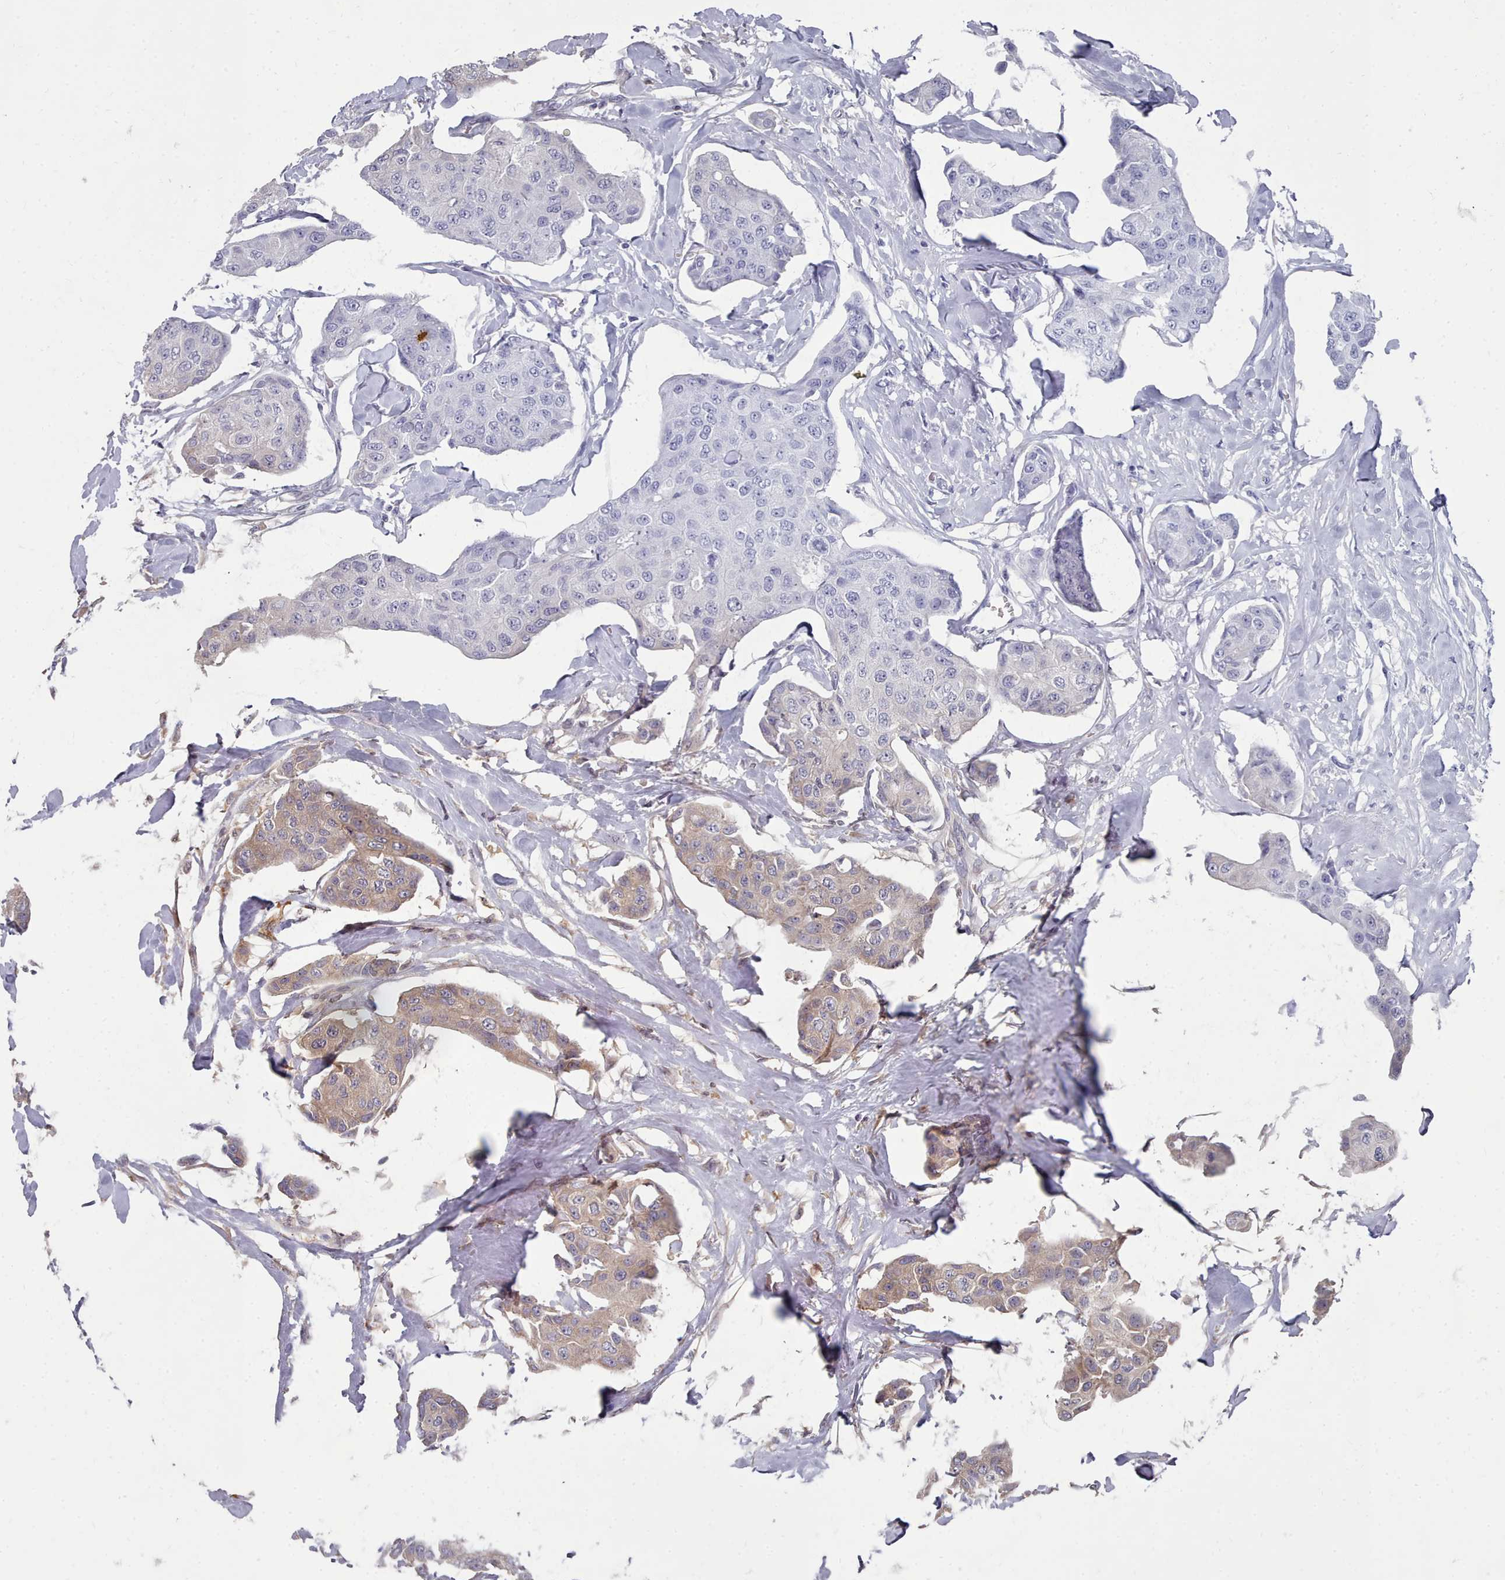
{"staining": {"intensity": "weak", "quantity": "<25%", "location": "cytoplasmic/membranous"}, "tissue": "breast cancer", "cell_type": "Tumor cells", "image_type": "cancer", "snomed": [{"axis": "morphology", "description": "Duct carcinoma"}, {"axis": "topography", "description": "Breast"}, {"axis": "topography", "description": "Lymph node"}], "caption": "This image is of breast cancer (invasive ductal carcinoma) stained with immunohistochemistry to label a protein in brown with the nuclei are counter-stained blue. There is no positivity in tumor cells.", "gene": "ACKR3", "patient": {"sex": "female", "age": 80}}